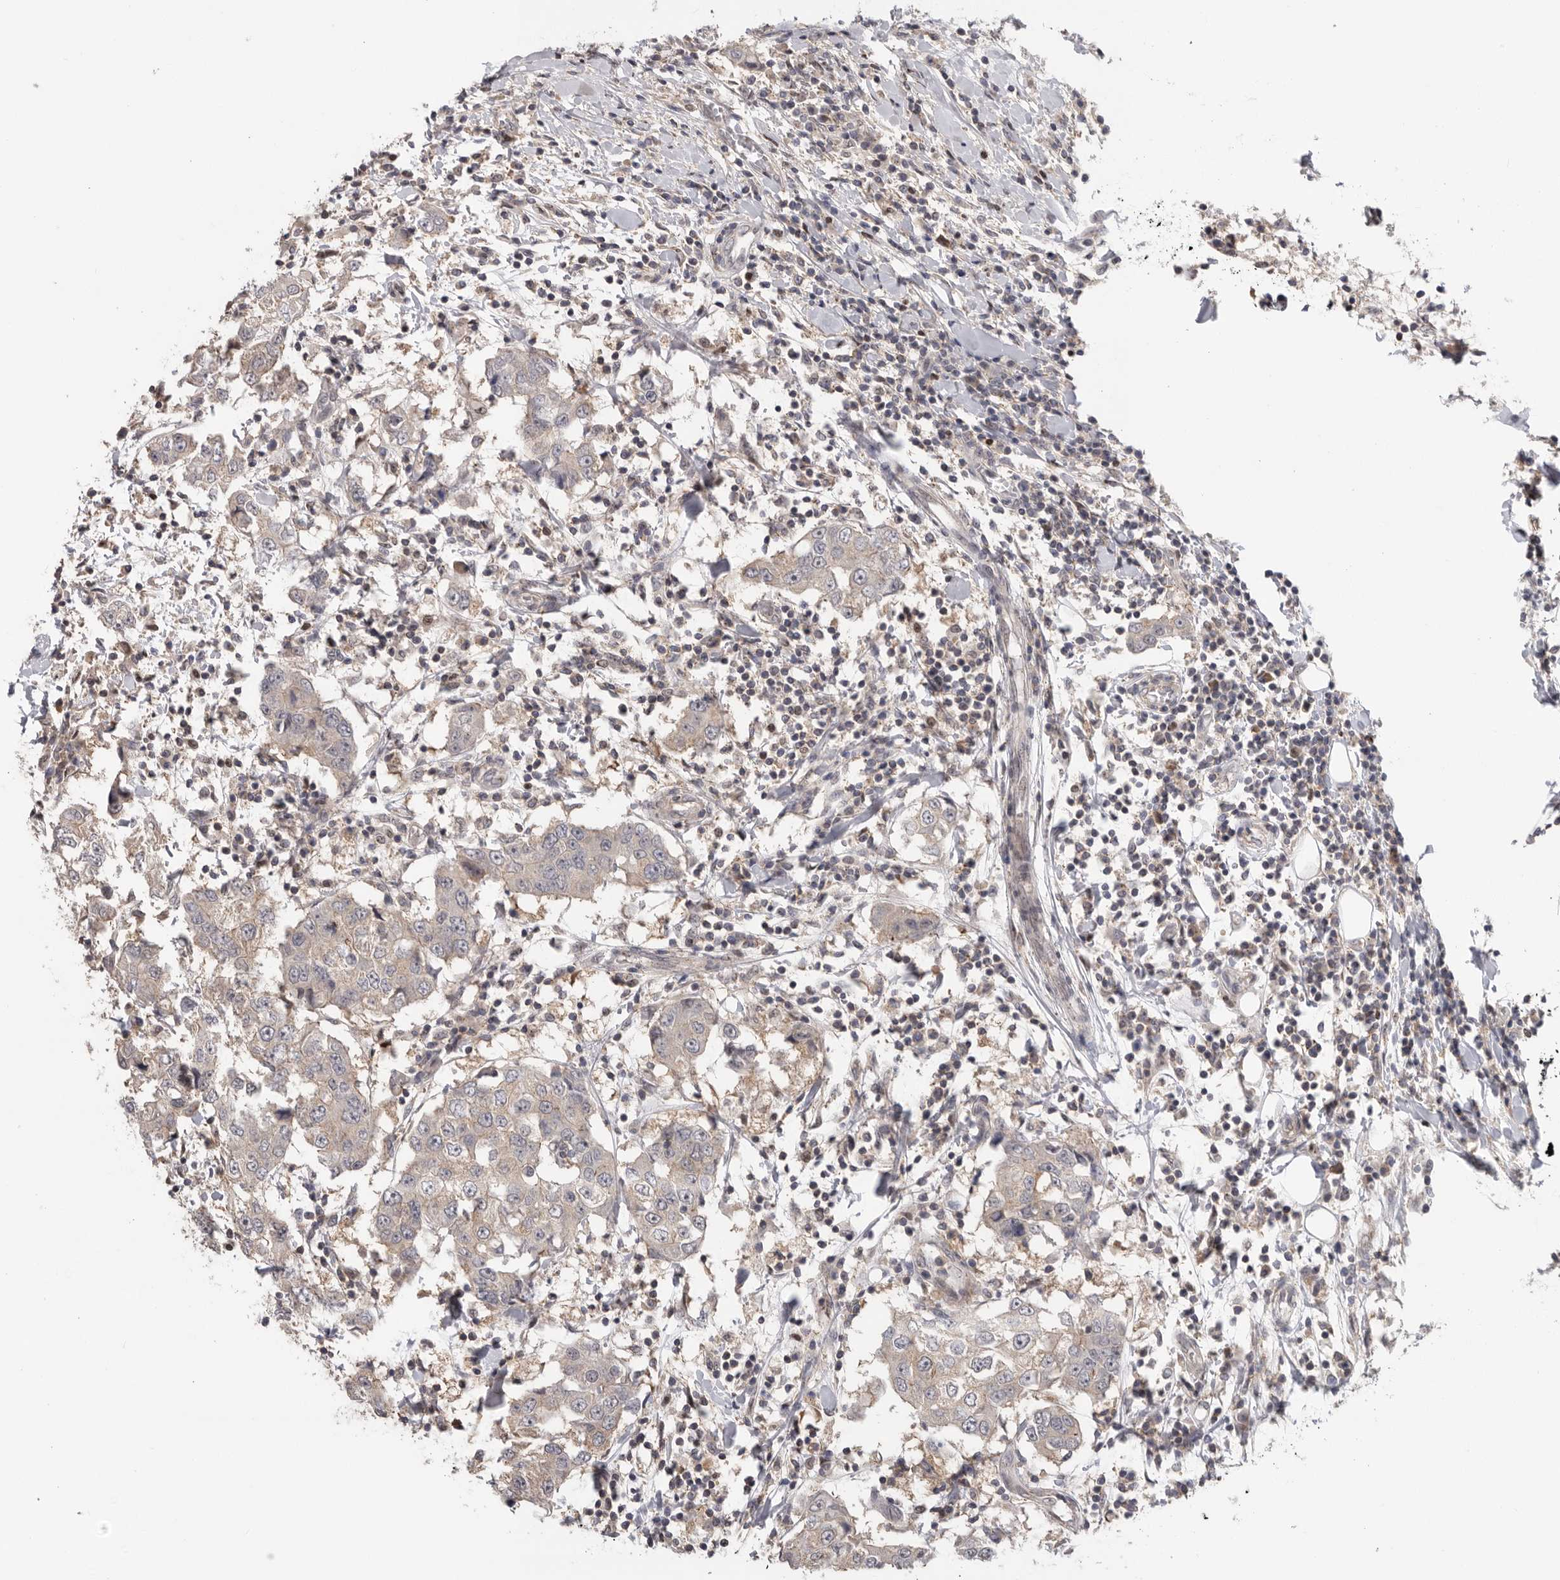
{"staining": {"intensity": "weak", "quantity": "<25%", "location": "cytoplasmic/membranous"}, "tissue": "breast cancer", "cell_type": "Tumor cells", "image_type": "cancer", "snomed": [{"axis": "morphology", "description": "Duct carcinoma"}, {"axis": "topography", "description": "Breast"}], "caption": "Breast cancer was stained to show a protein in brown. There is no significant positivity in tumor cells.", "gene": "KLK5", "patient": {"sex": "female", "age": 27}}